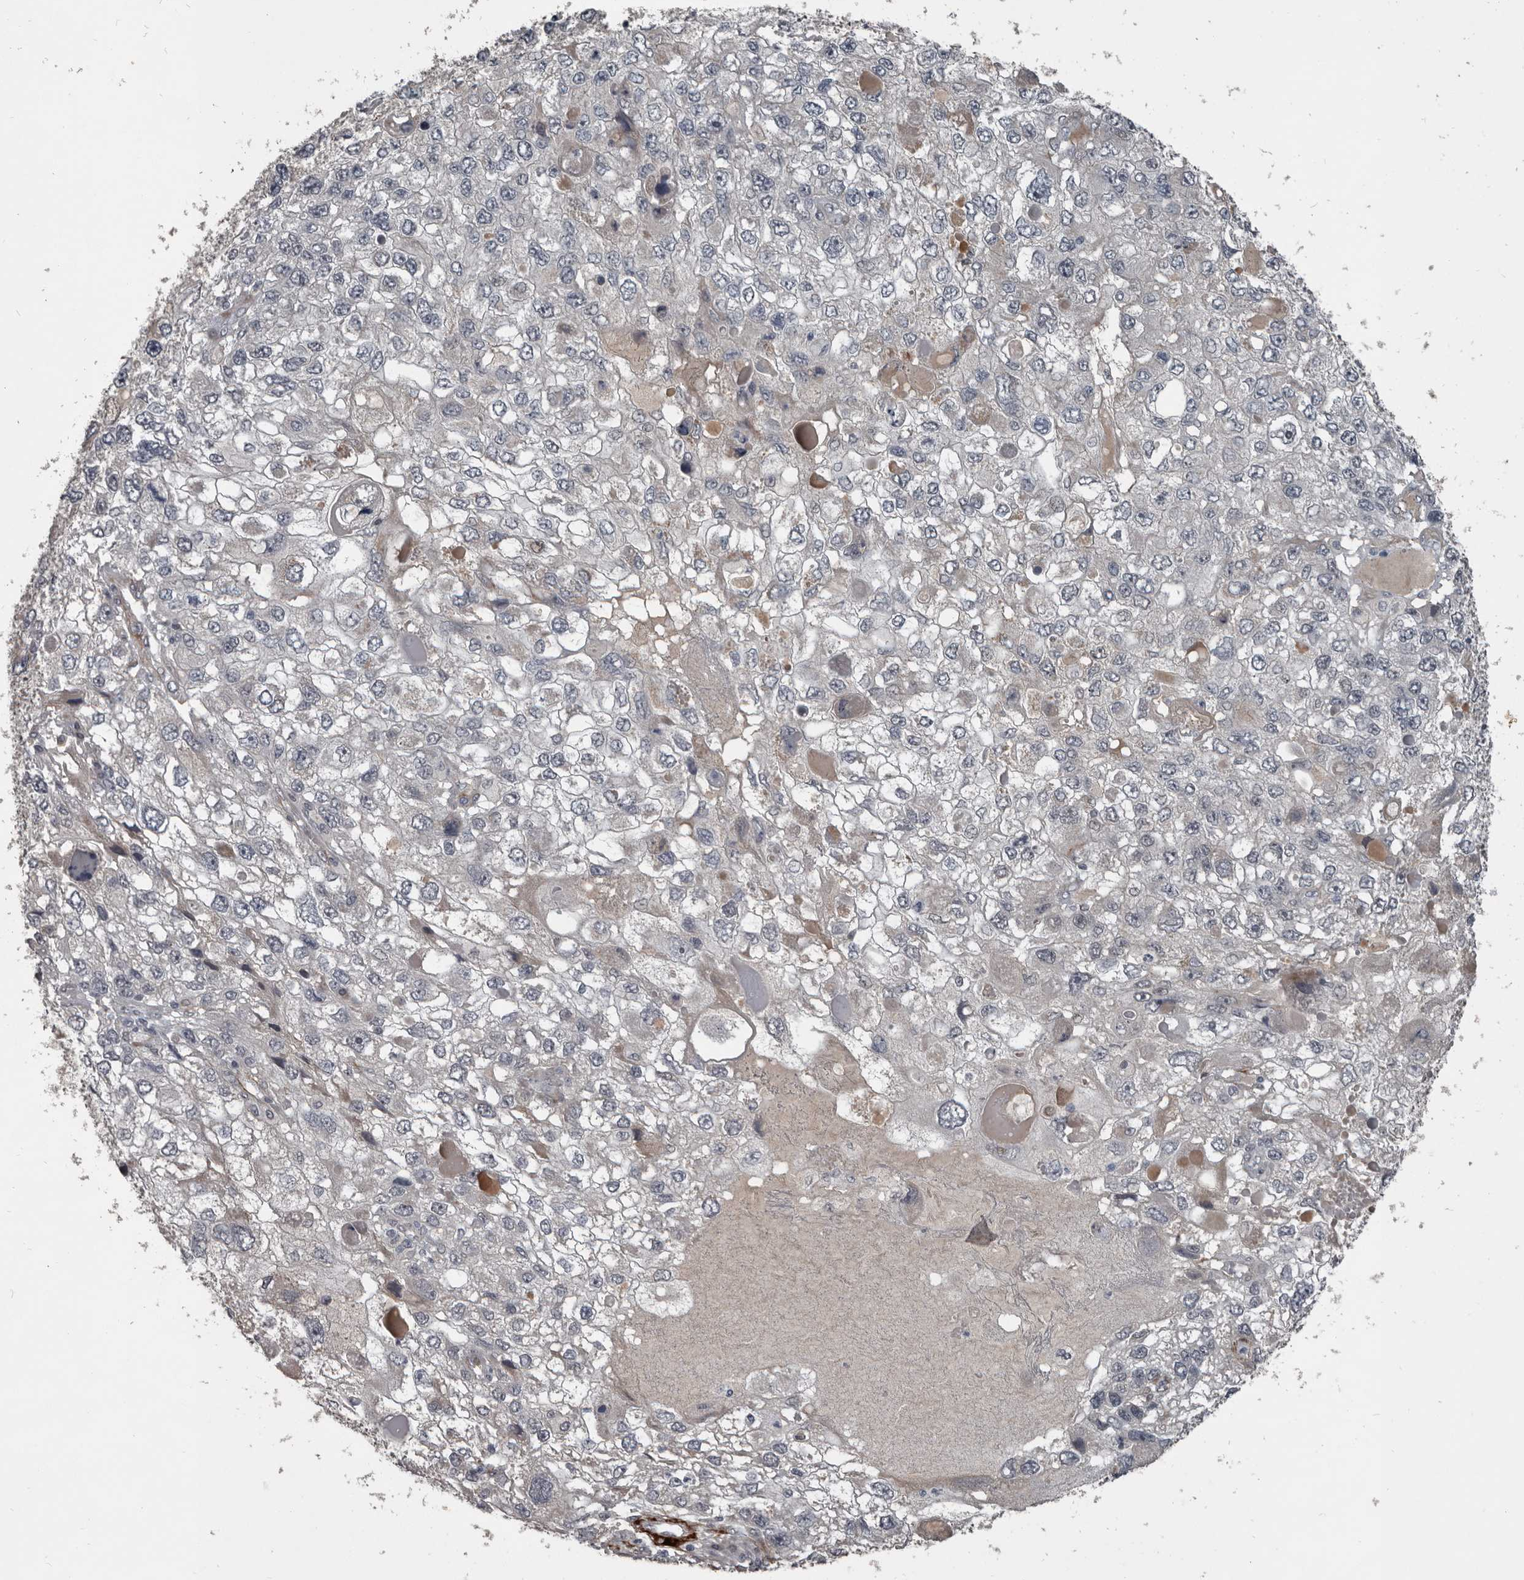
{"staining": {"intensity": "negative", "quantity": "none", "location": "none"}, "tissue": "endometrial cancer", "cell_type": "Tumor cells", "image_type": "cancer", "snomed": [{"axis": "morphology", "description": "Adenocarcinoma, NOS"}, {"axis": "topography", "description": "Endometrium"}], "caption": "There is no significant expression in tumor cells of adenocarcinoma (endometrial).", "gene": "C1orf216", "patient": {"sex": "female", "age": 49}}